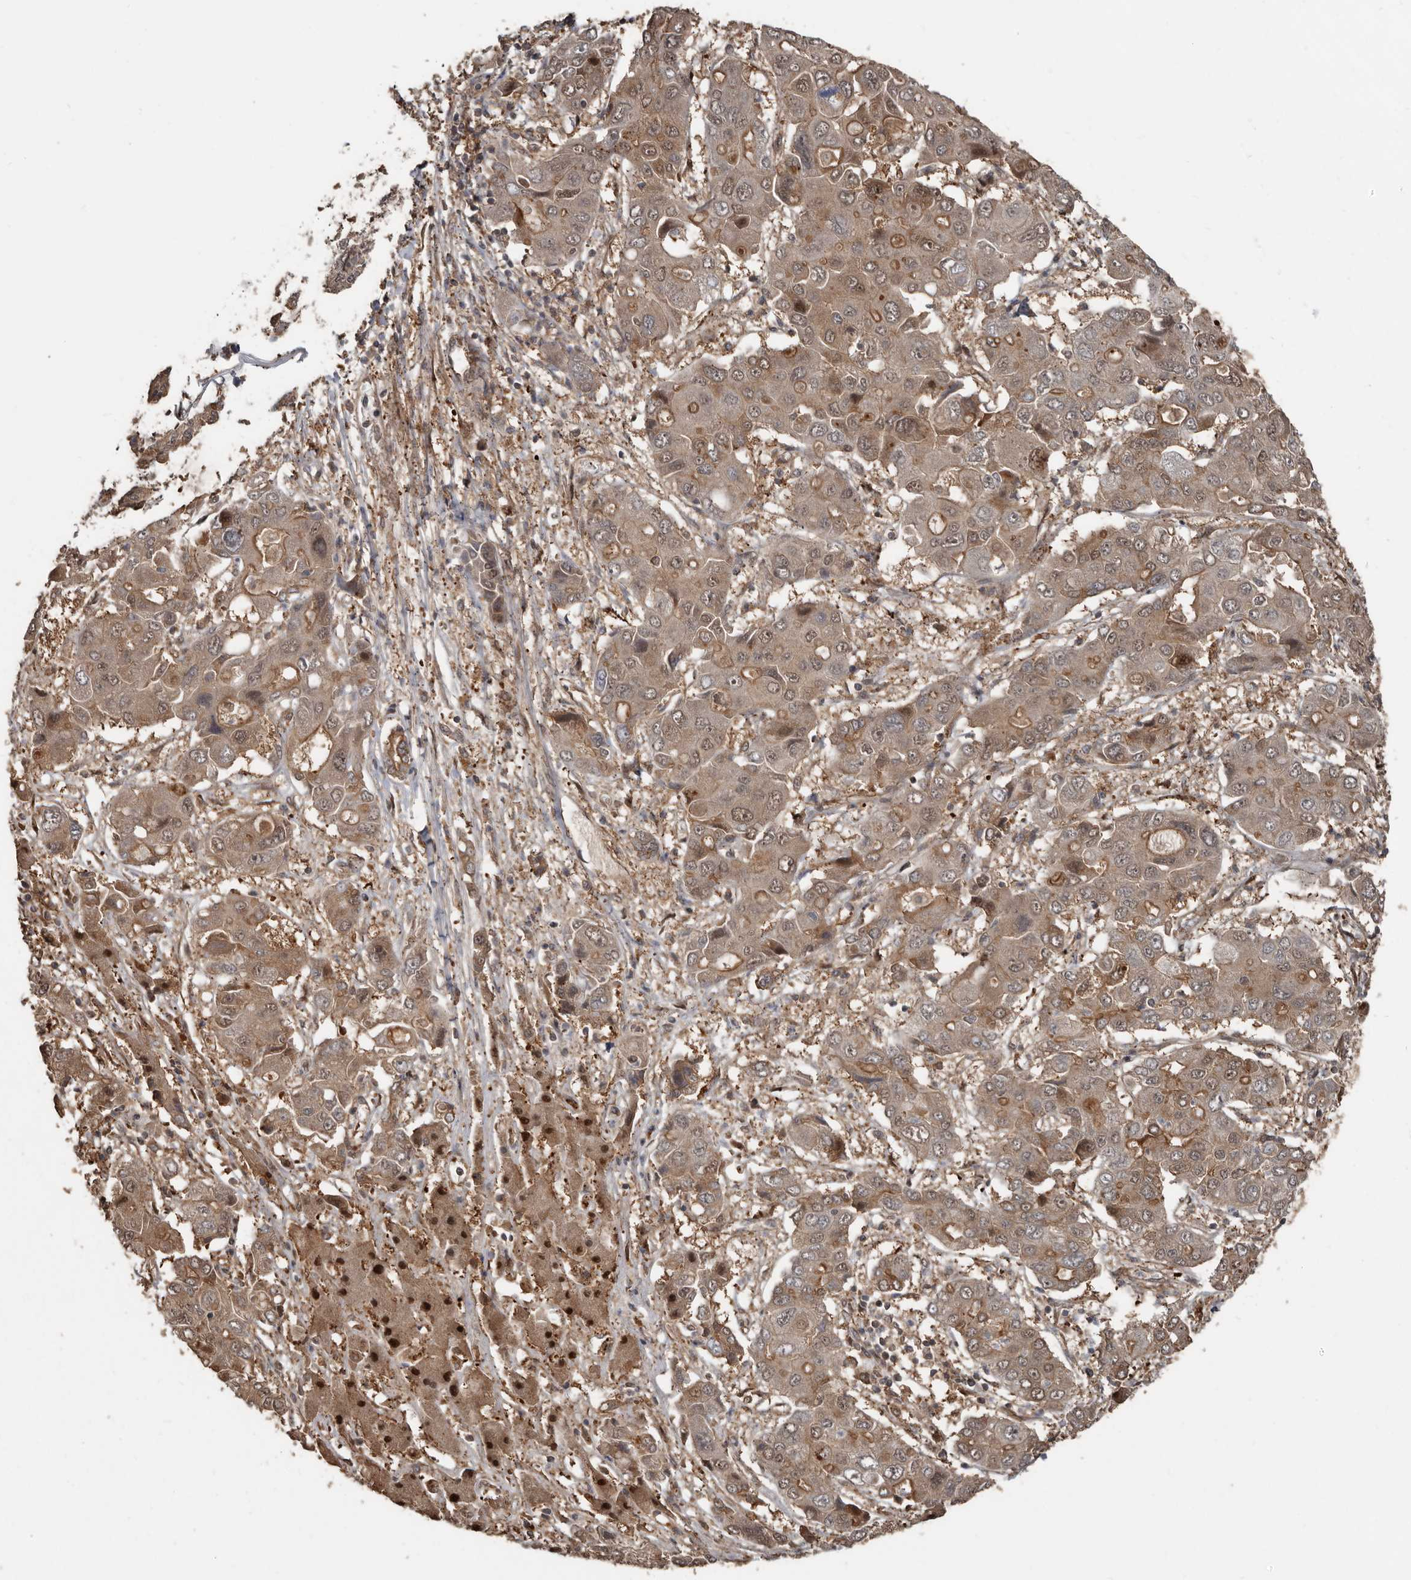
{"staining": {"intensity": "moderate", "quantity": ">75%", "location": "cytoplasmic/membranous,nuclear"}, "tissue": "liver cancer", "cell_type": "Tumor cells", "image_type": "cancer", "snomed": [{"axis": "morphology", "description": "Cholangiocarcinoma"}, {"axis": "topography", "description": "Liver"}], "caption": "A histopathology image showing moderate cytoplasmic/membranous and nuclear staining in approximately >75% of tumor cells in liver cancer (cholangiocarcinoma), as visualized by brown immunohistochemical staining.", "gene": "EXOC3L1", "patient": {"sex": "male", "age": 67}}